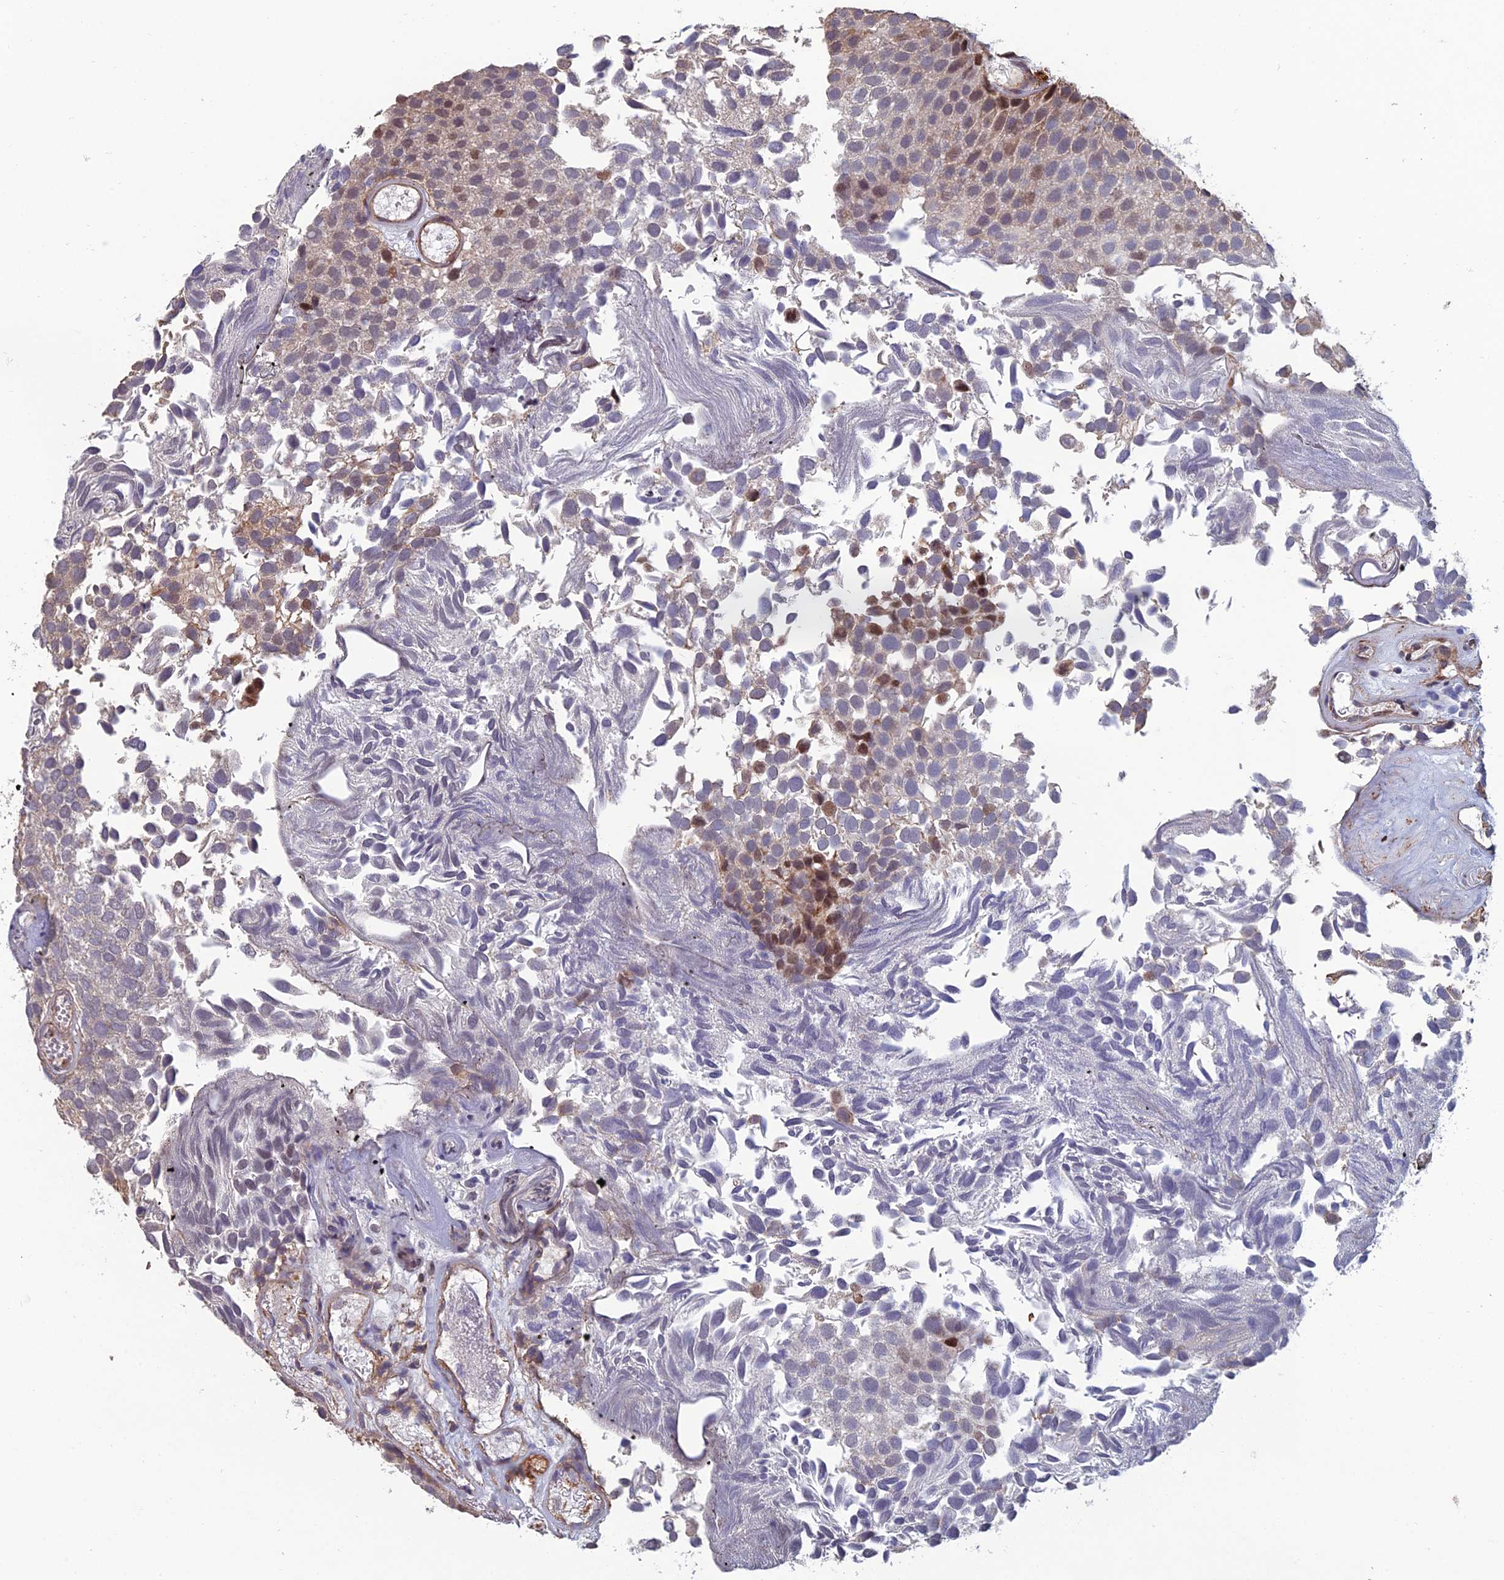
{"staining": {"intensity": "moderate", "quantity": "<25%", "location": "cytoplasmic/membranous,nuclear"}, "tissue": "urothelial cancer", "cell_type": "Tumor cells", "image_type": "cancer", "snomed": [{"axis": "morphology", "description": "Urothelial carcinoma, Low grade"}, {"axis": "topography", "description": "Urinary bladder"}], "caption": "A photomicrograph of human low-grade urothelial carcinoma stained for a protein displays moderate cytoplasmic/membranous and nuclear brown staining in tumor cells. (IHC, brightfield microscopy, high magnification).", "gene": "CCDC183", "patient": {"sex": "male", "age": 89}}